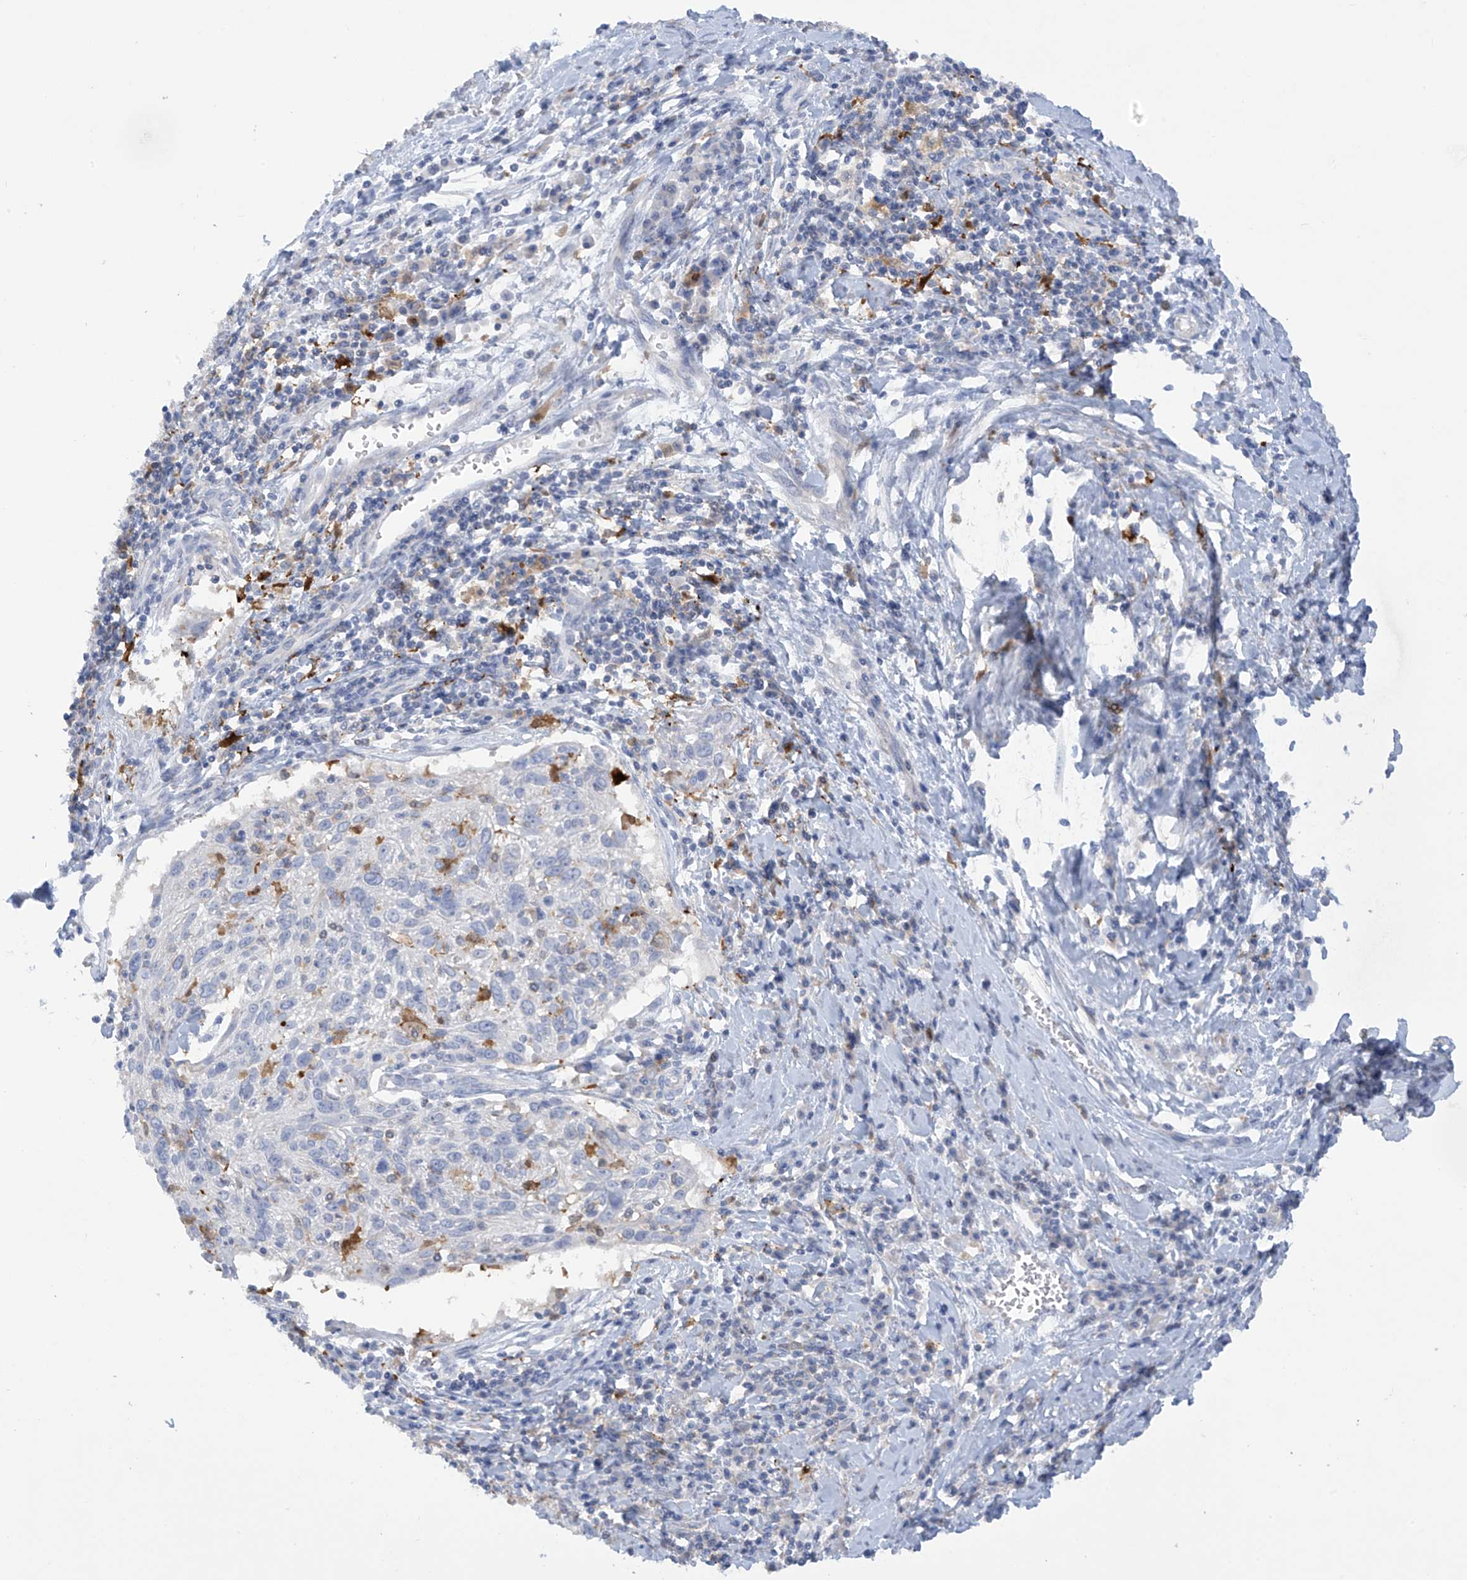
{"staining": {"intensity": "negative", "quantity": "none", "location": "none"}, "tissue": "cervical cancer", "cell_type": "Tumor cells", "image_type": "cancer", "snomed": [{"axis": "morphology", "description": "Squamous cell carcinoma, NOS"}, {"axis": "topography", "description": "Cervix"}], "caption": "IHC of cervical squamous cell carcinoma demonstrates no expression in tumor cells.", "gene": "TRMT2B", "patient": {"sex": "female", "age": 51}}